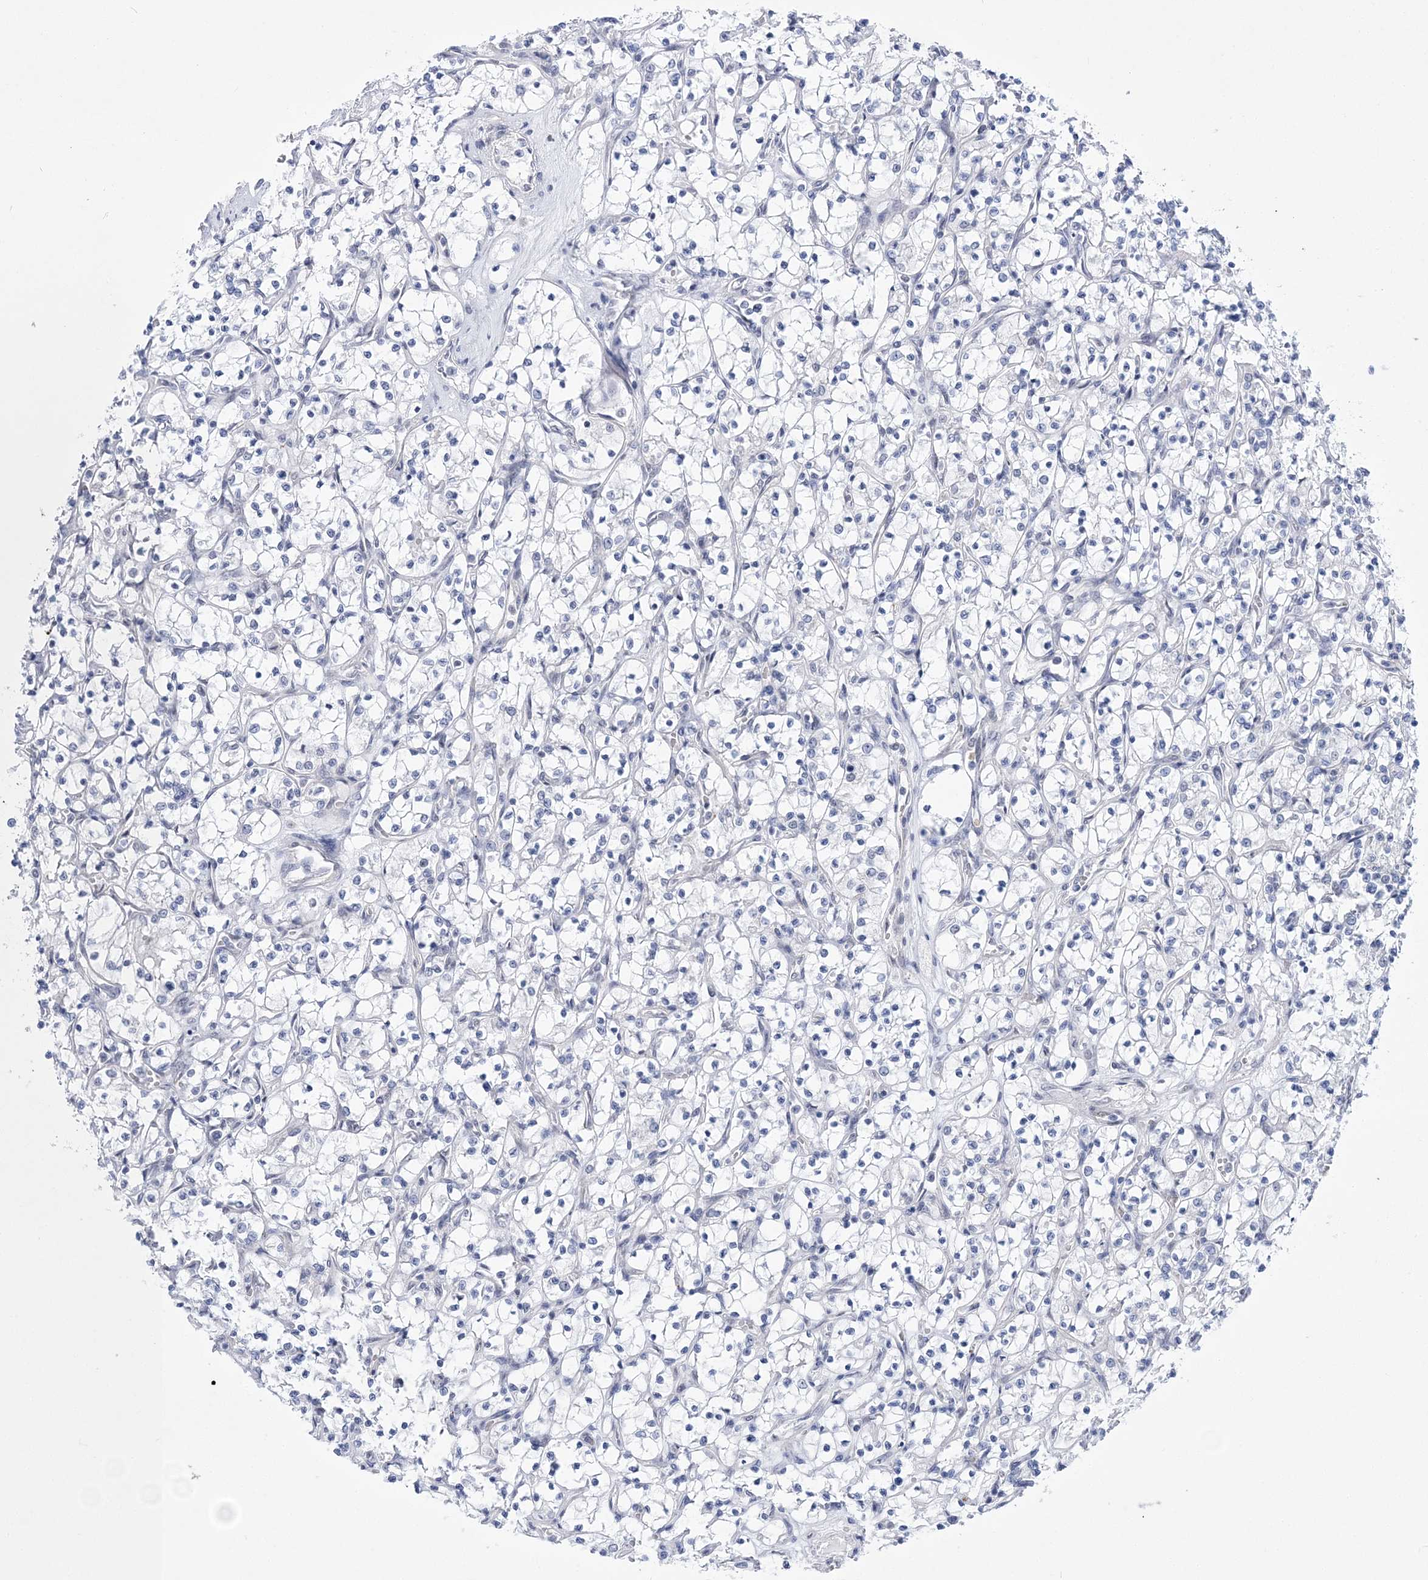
{"staining": {"intensity": "negative", "quantity": "none", "location": "none"}, "tissue": "renal cancer", "cell_type": "Tumor cells", "image_type": "cancer", "snomed": [{"axis": "morphology", "description": "Adenocarcinoma, NOS"}, {"axis": "topography", "description": "Kidney"}], "caption": "Immunohistochemical staining of renal cancer (adenocarcinoma) reveals no significant positivity in tumor cells.", "gene": "NSUN2", "patient": {"sex": "female", "age": 69}}